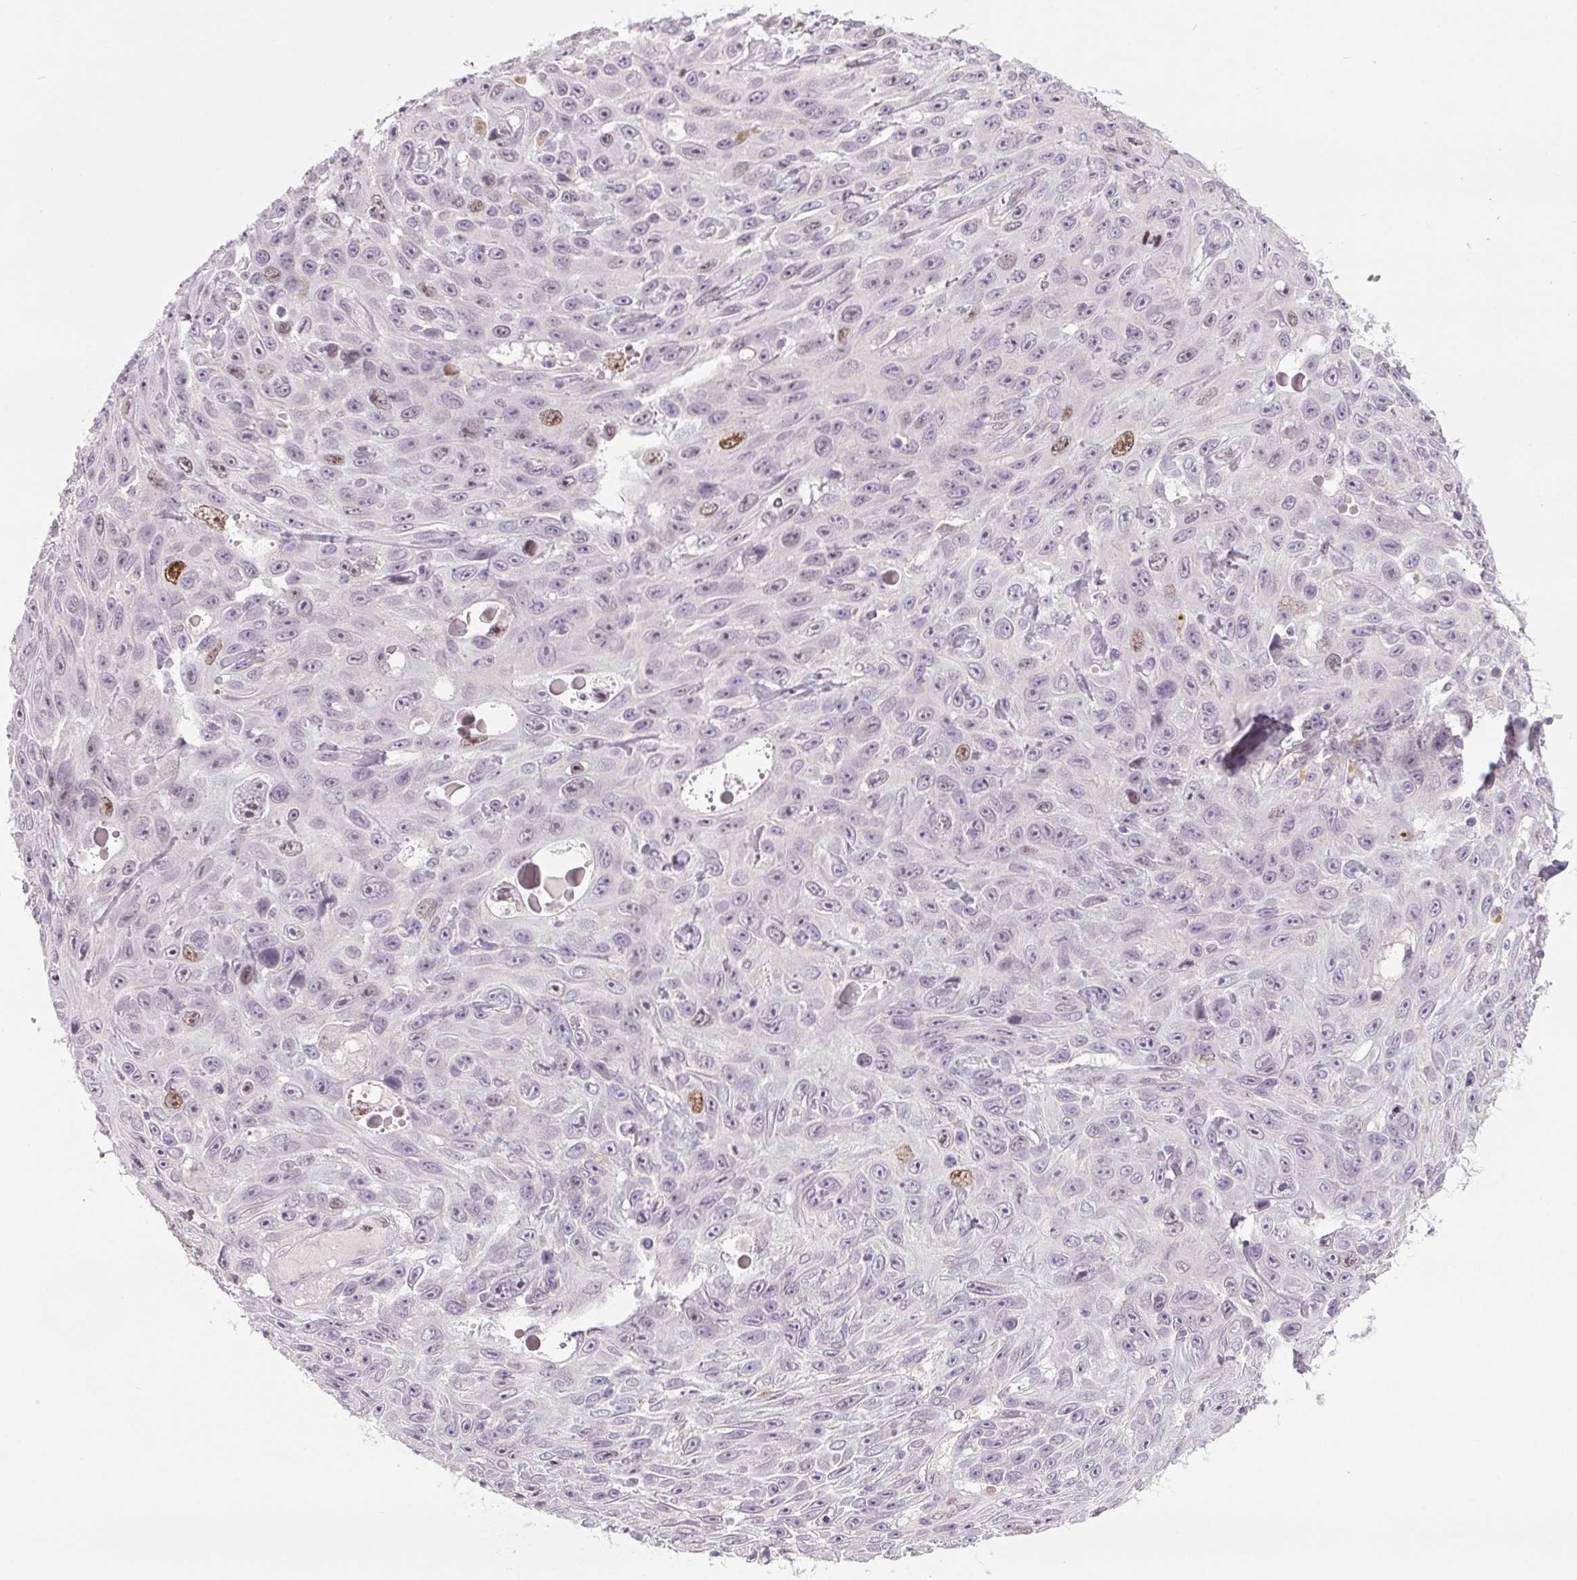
{"staining": {"intensity": "moderate", "quantity": "<25%", "location": "nuclear"}, "tissue": "skin cancer", "cell_type": "Tumor cells", "image_type": "cancer", "snomed": [{"axis": "morphology", "description": "Squamous cell carcinoma, NOS"}, {"axis": "topography", "description": "Skin"}], "caption": "The histopathology image exhibits immunohistochemical staining of skin cancer (squamous cell carcinoma). There is moderate nuclear expression is present in about <25% of tumor cells.", "gene": "SMIM6", "patient": {"sex": "male", "age": 82}}